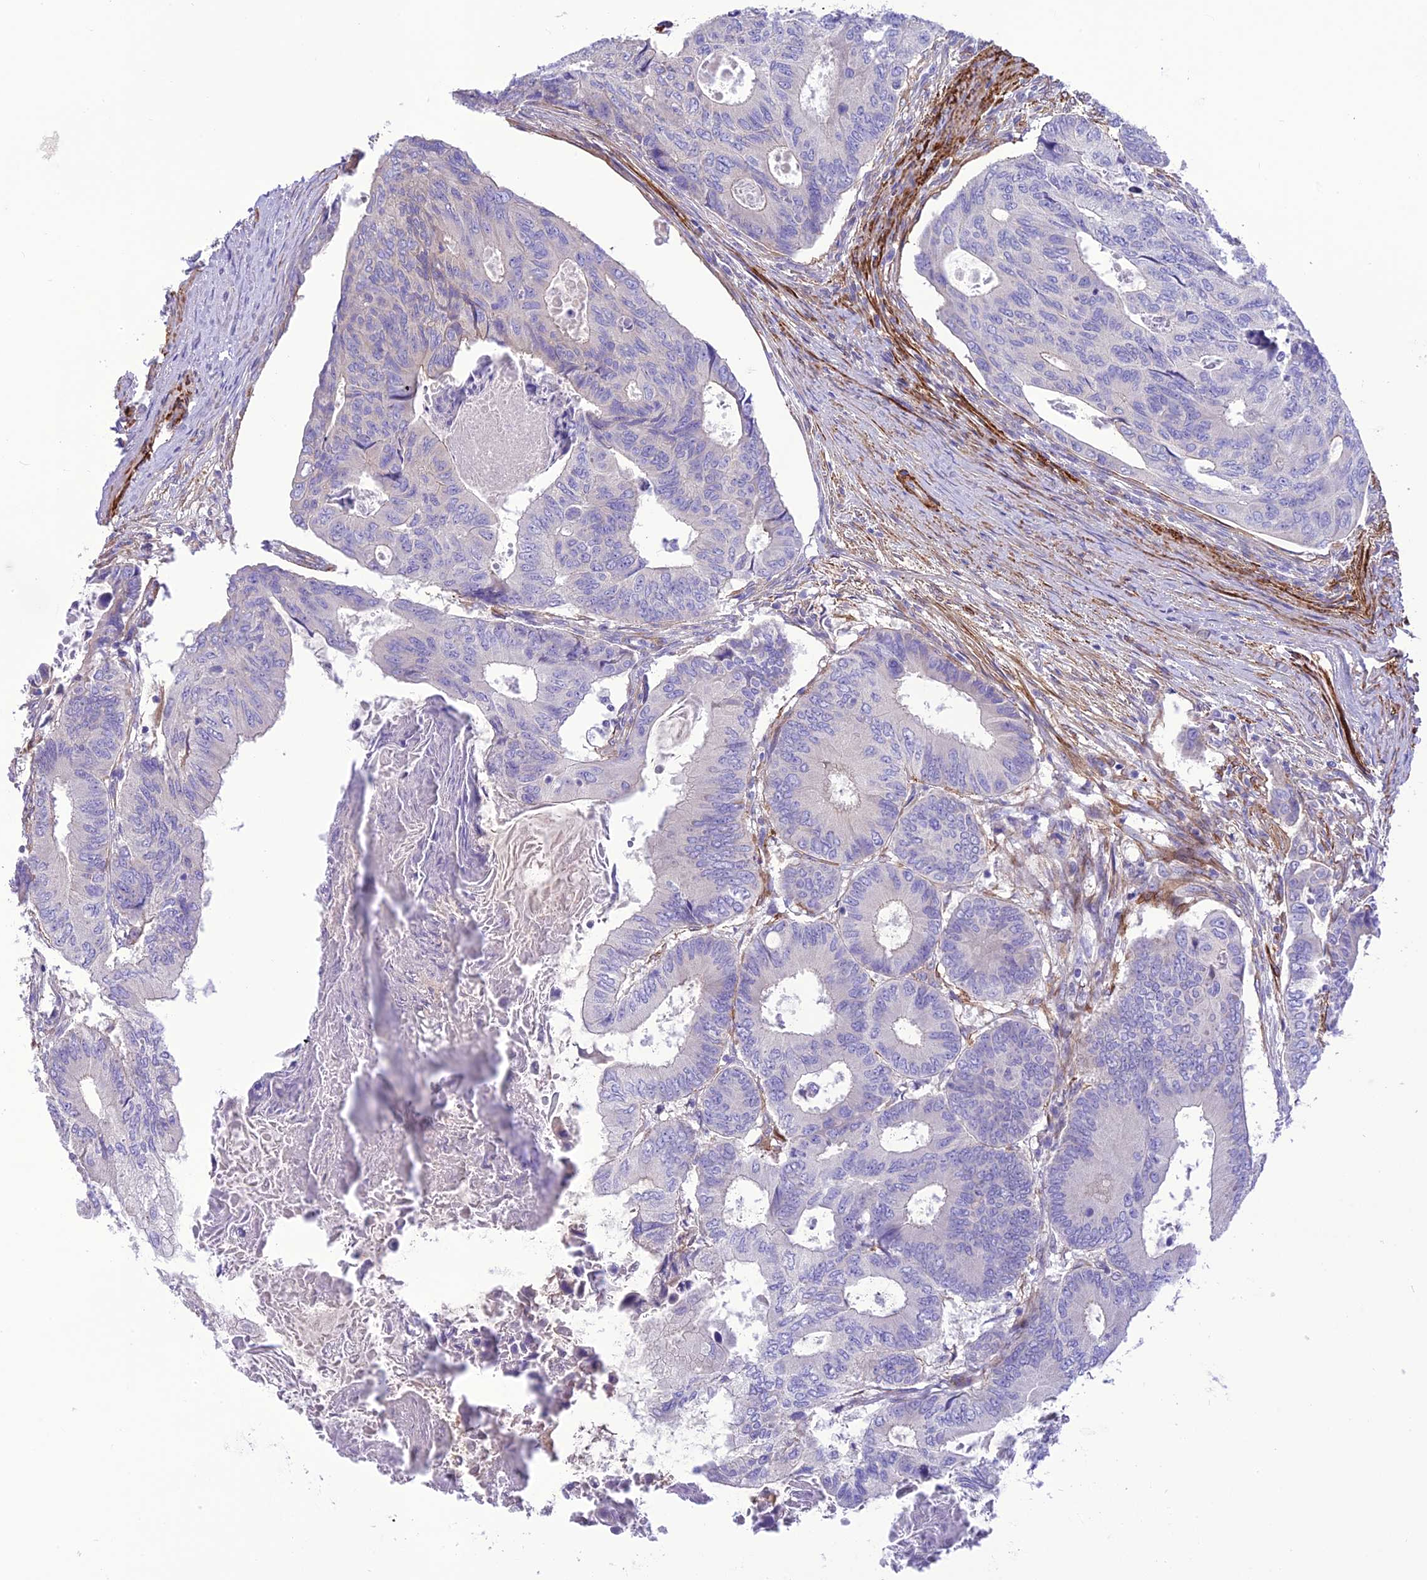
{"staining": {"intensity": "negative", "quantity": "none", "location": "none"}, "tissue": "colorectal cancer", "cell_type": "Tumor cells", "image_type": "cancer", "snomed": [{"axis": "morphology", "description": "Adenocarcinoma, NOS"}, {"axis": "topography", "description": "Colon"}], "caption": "IHC image of adenocarcinoma (colorectal) stained for a protein (brown), which exhibits no staining in tumor cells.", "gene": "FRA10AC1", "patient": {"sex": "male", "age": 85}}